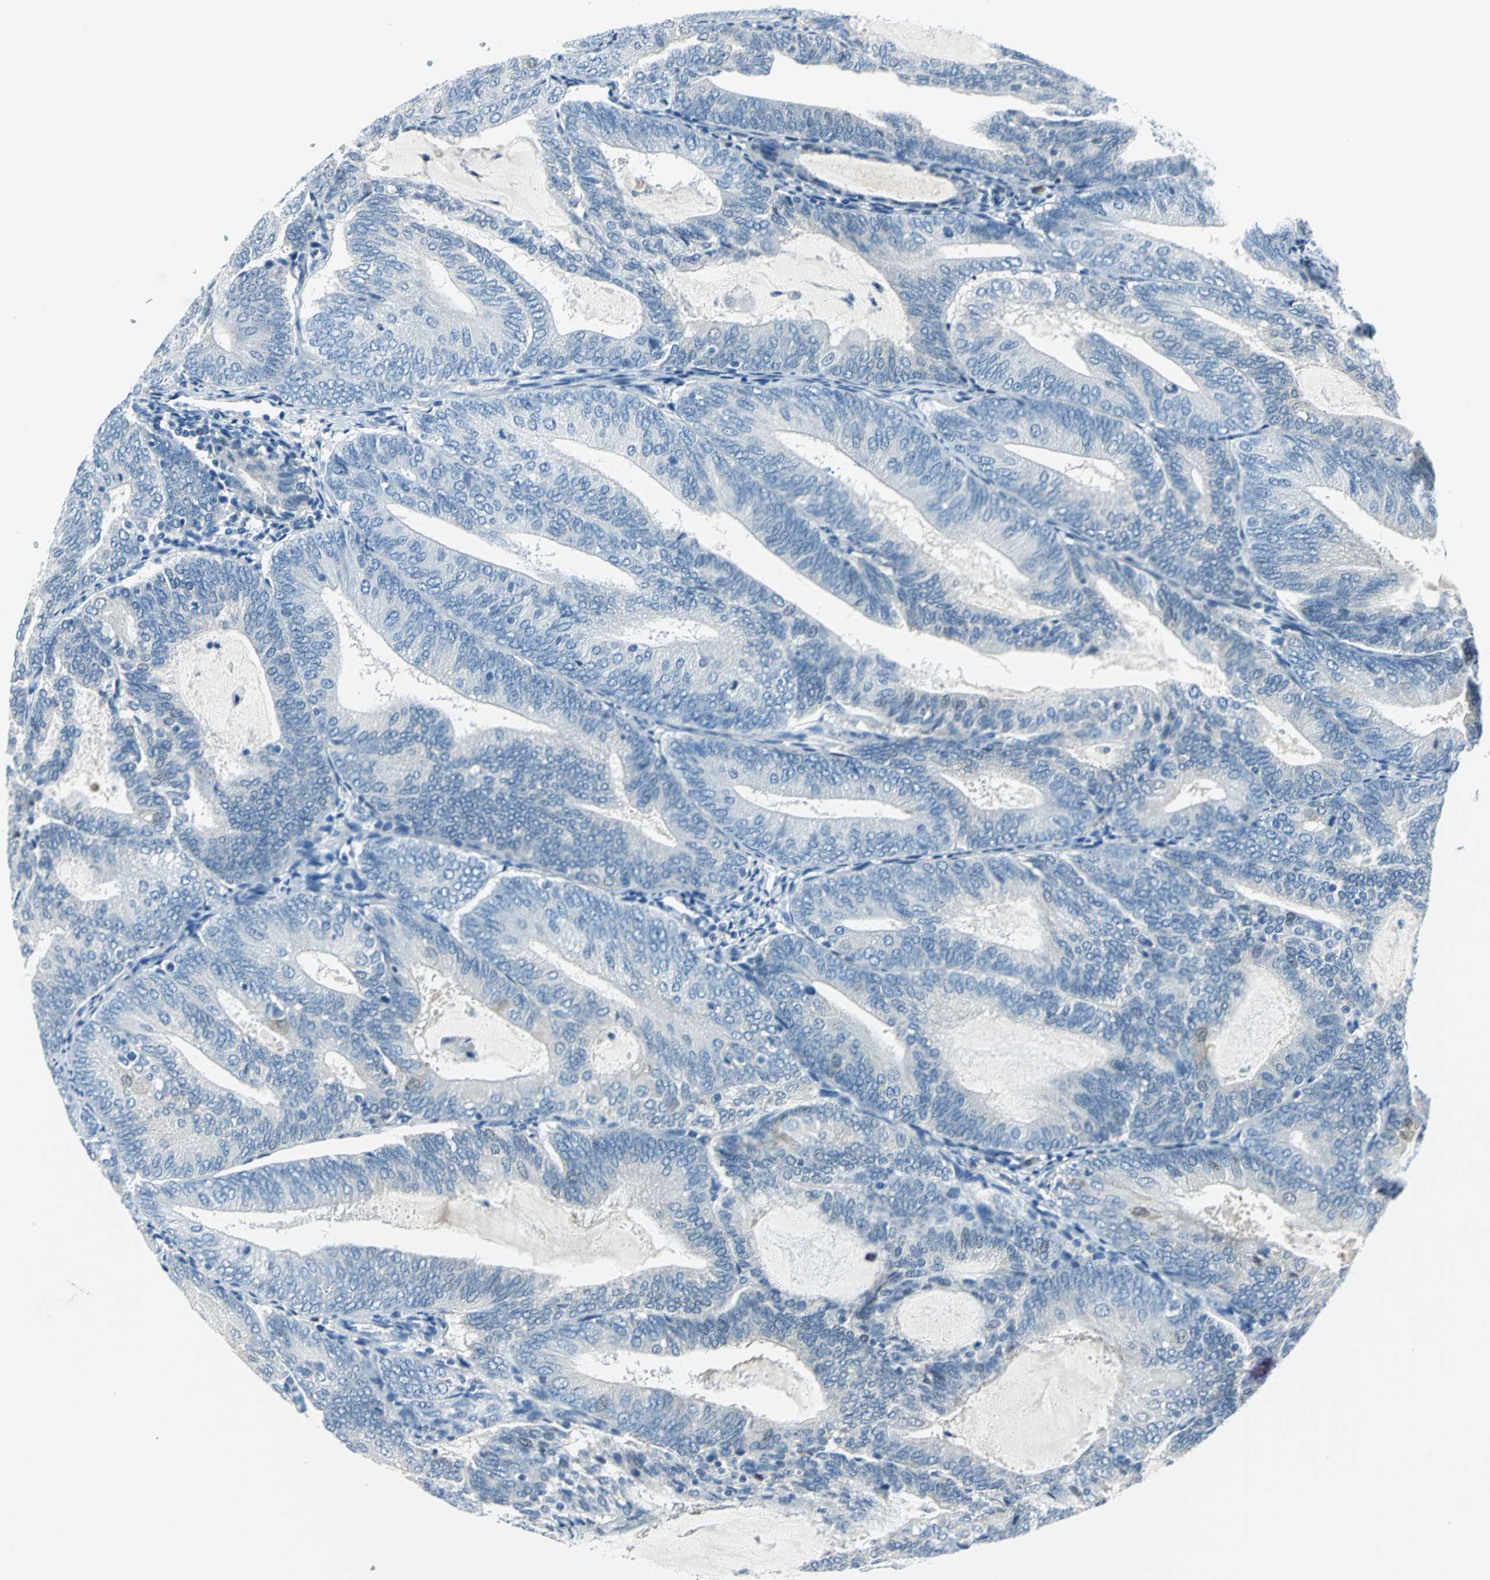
{"staining": {"intensity": "weak", "quantity": "<25%", "location": "cytoplasmic/membranous"}, "tissue": "endometrial cancer", "cell_type": "Tumor cells", "image_type": "cancer", "snomed": [{"axis": "morphology", "description": "Adenocarcinoma, NOS"}, {"axis": "topography", "description": "Endometrium"}], "caption": "High power microscopy photomicrograph of an IHC micrograph of endometrial adenocarcinoma, revealing no significant positivity in tumor cells.", "gene": "AKR1A1", "patient": {"sex": "female", "age": 81}}